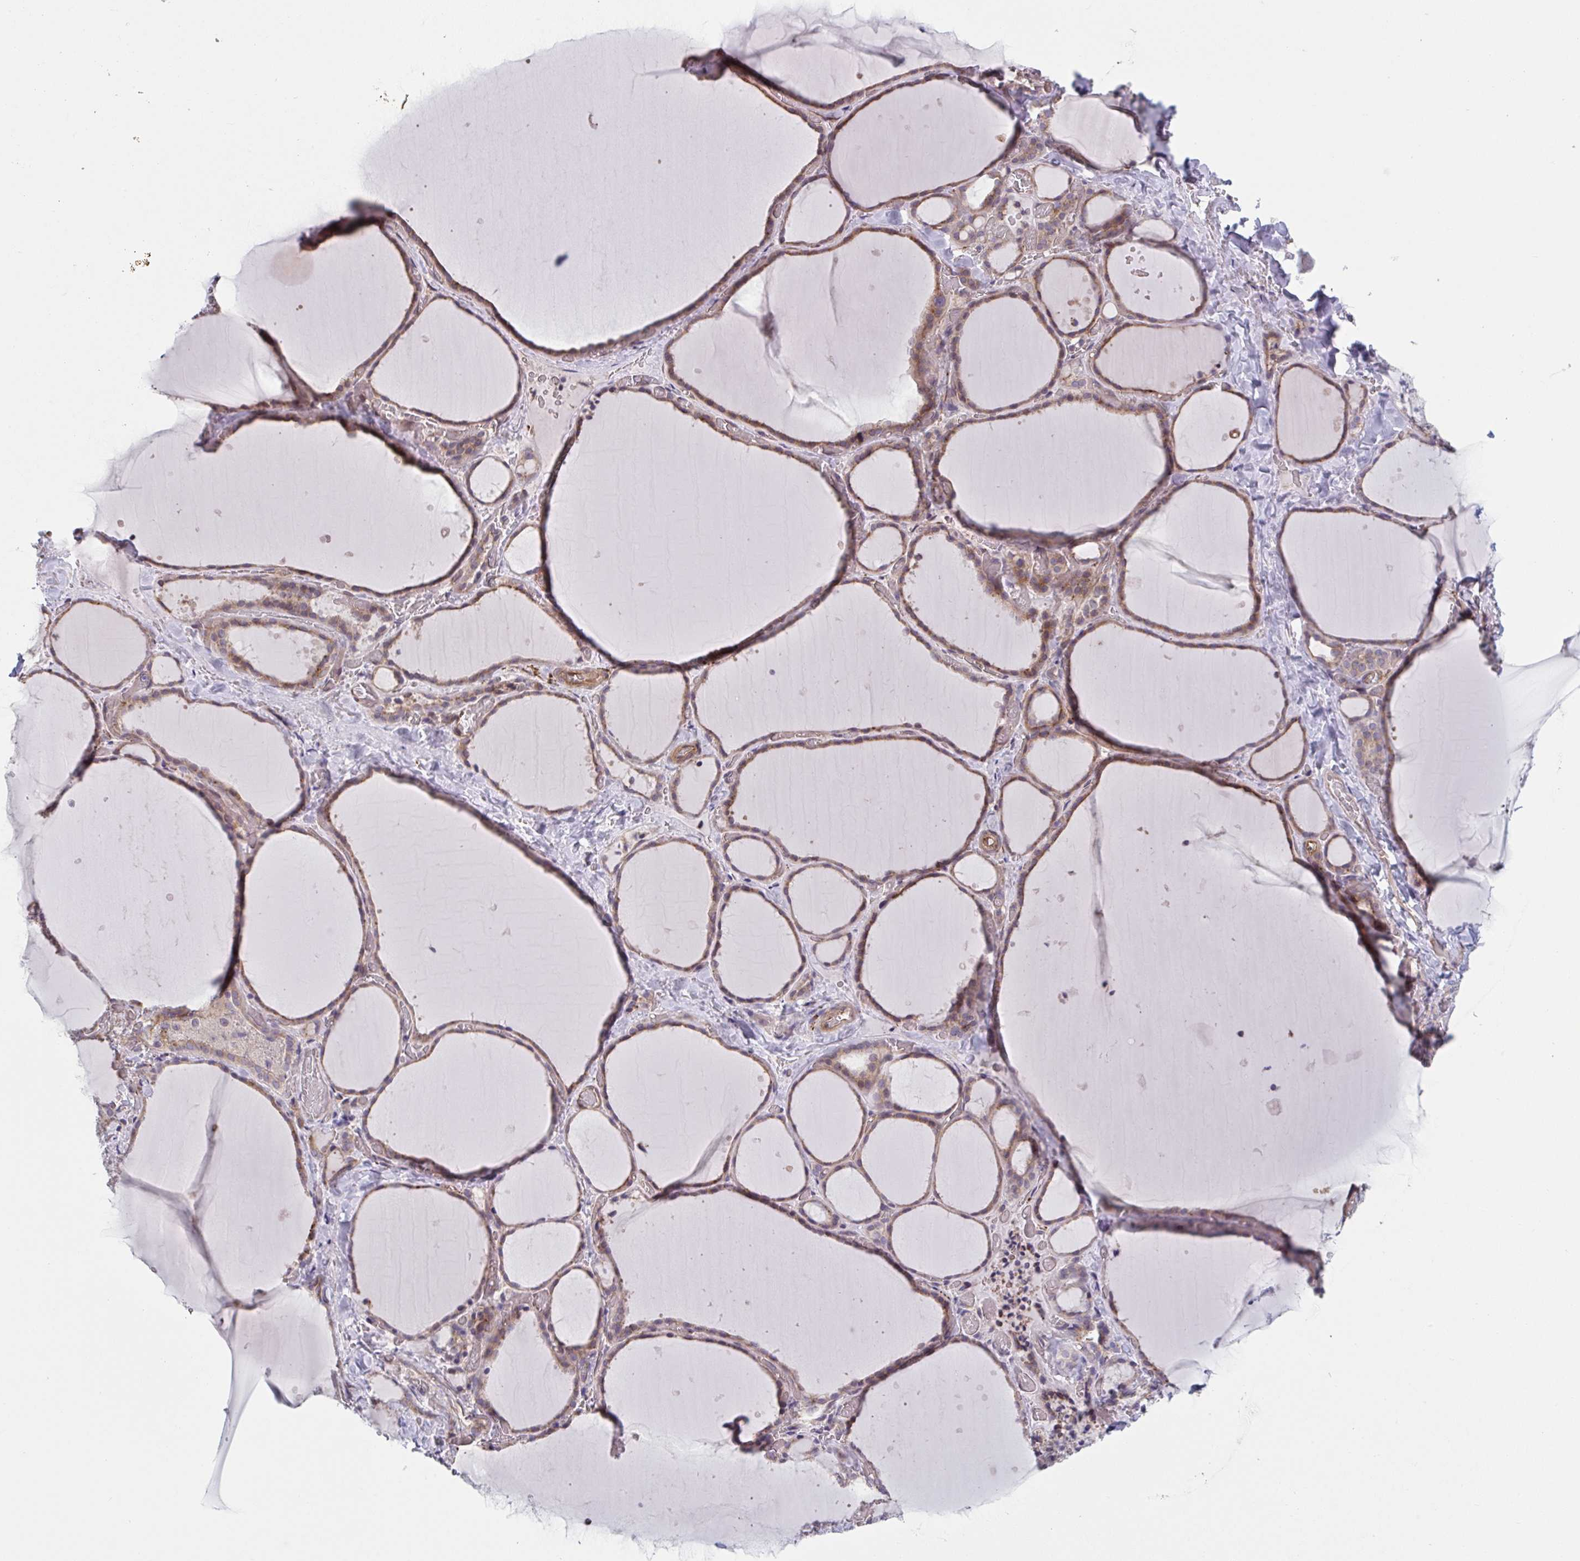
{"staining": {"intensity": "moderate", "quantity": "25%-75%", "location": "cytoplasmic/membranous"}, "tissue": "thyroid gland", "cell_type": "Glandular cells", "image_type": "normal", "snomed": [{"axis": "morphology", "description": "Normal tissue, NOS"}, {"axis": "topography", "description": "Thyroid gland"}], "caption": "A brown stain highlights moderate cytoplasmic/membranous staining of a protein in glandular cells of benign thyroid gland.", "gene": "TNFSF10", "patient": {"sex": "female", "age": 36}}